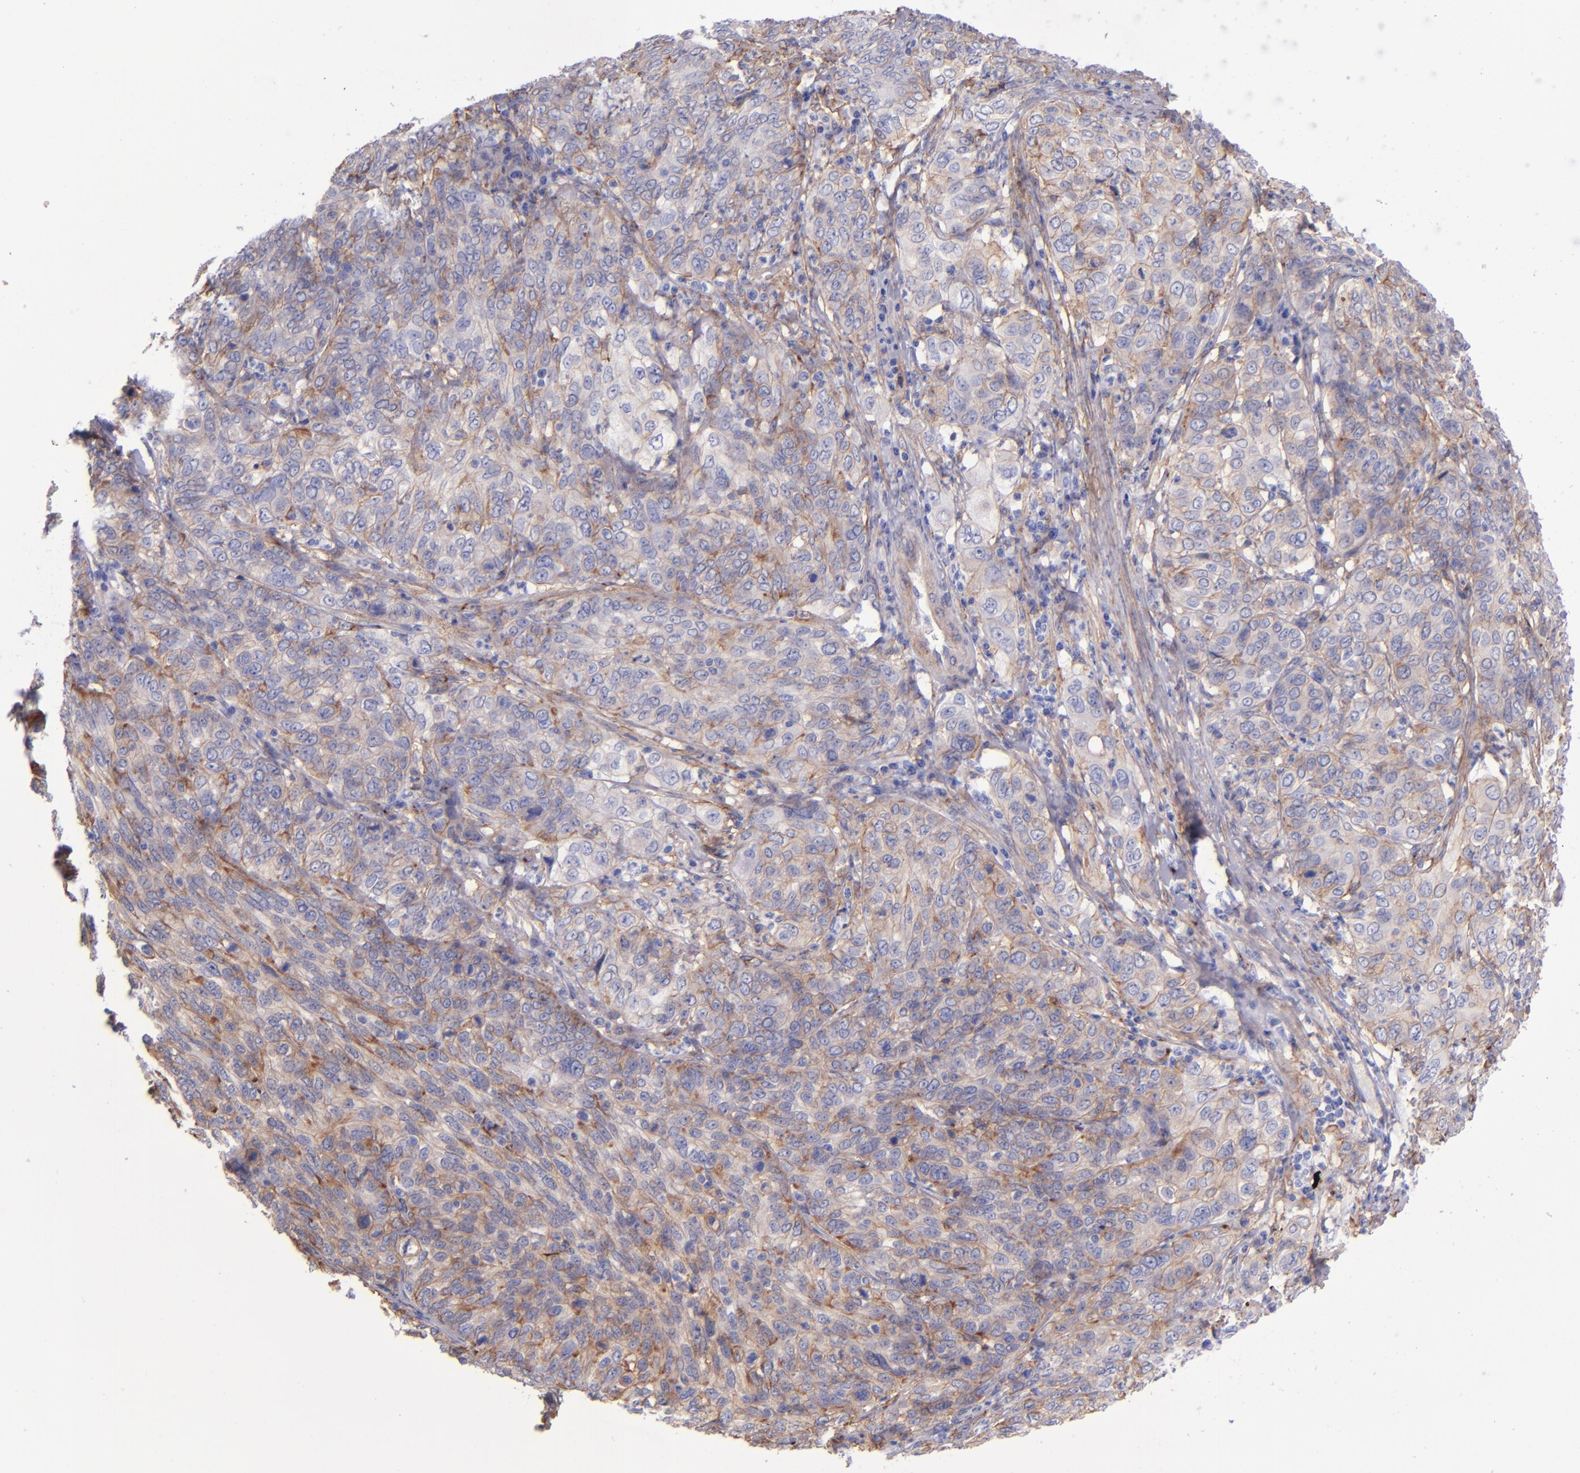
{"staining": {"intensity": "weak", "quantity": "25%-75%", "location": "cytoplasmic/membranous"}, "tissue": "cervical cancer", "cell_type": "Tumor cells", "image_type": "cancer", "snomed": [{"axis": "morphology", "description": "Squamous cell carcinoma, NOS"}, {"axis": "topography", "description": "Cervix"}], "caption": "A high-resolution histopathology image shows immunohistochemistry (IHC) staining of cervical squamous cell carcinoma, which shows weak cytoplasmic/membranous expression in about 25%-75% of tumor cells.", "gene": "ITGAV", "patient": {"sex": "female", "age": 38}}